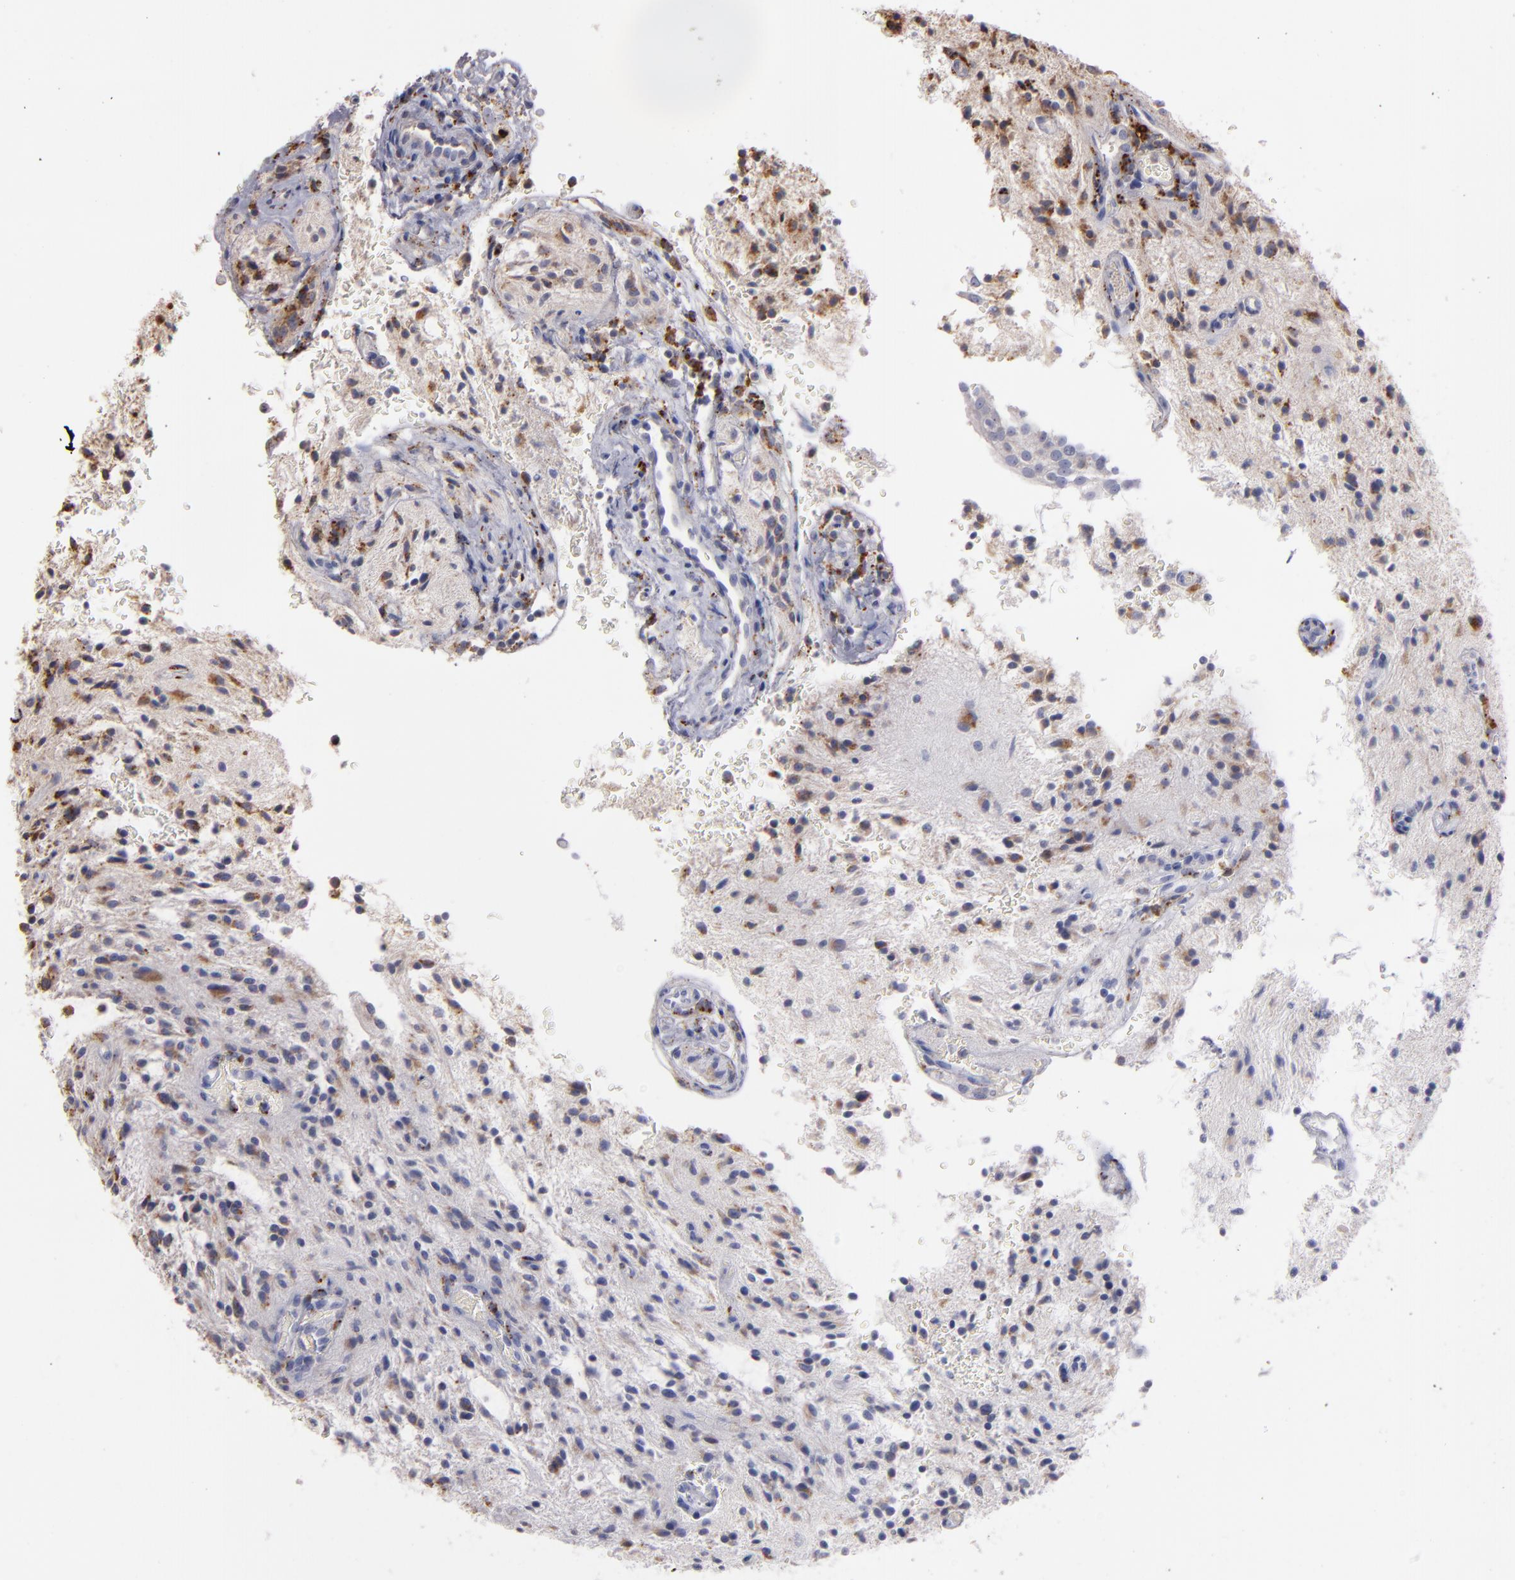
{"staining": {"intensity": "moderate", "quantity": "<25%", "location": "cytoplasmic/membranous"}, "tissue": "glioma", "cell_type": "Tumor cells", "image_type": "cancer", "snomed": [{"axis": "morphology", "description": "Glioma, malignant, NOS"}, {"axis": "topography", "description": "Cerebellum"}], "caption": "DAB (3,3'-diaminobenzidine) immunohistochemical staining of glioma shows moderate cytoplasmic/membranous protein expression in approximately <25% of tumor cells.", "gene": "TRAF1", "patient": {"sex": "female", "age": 10}}